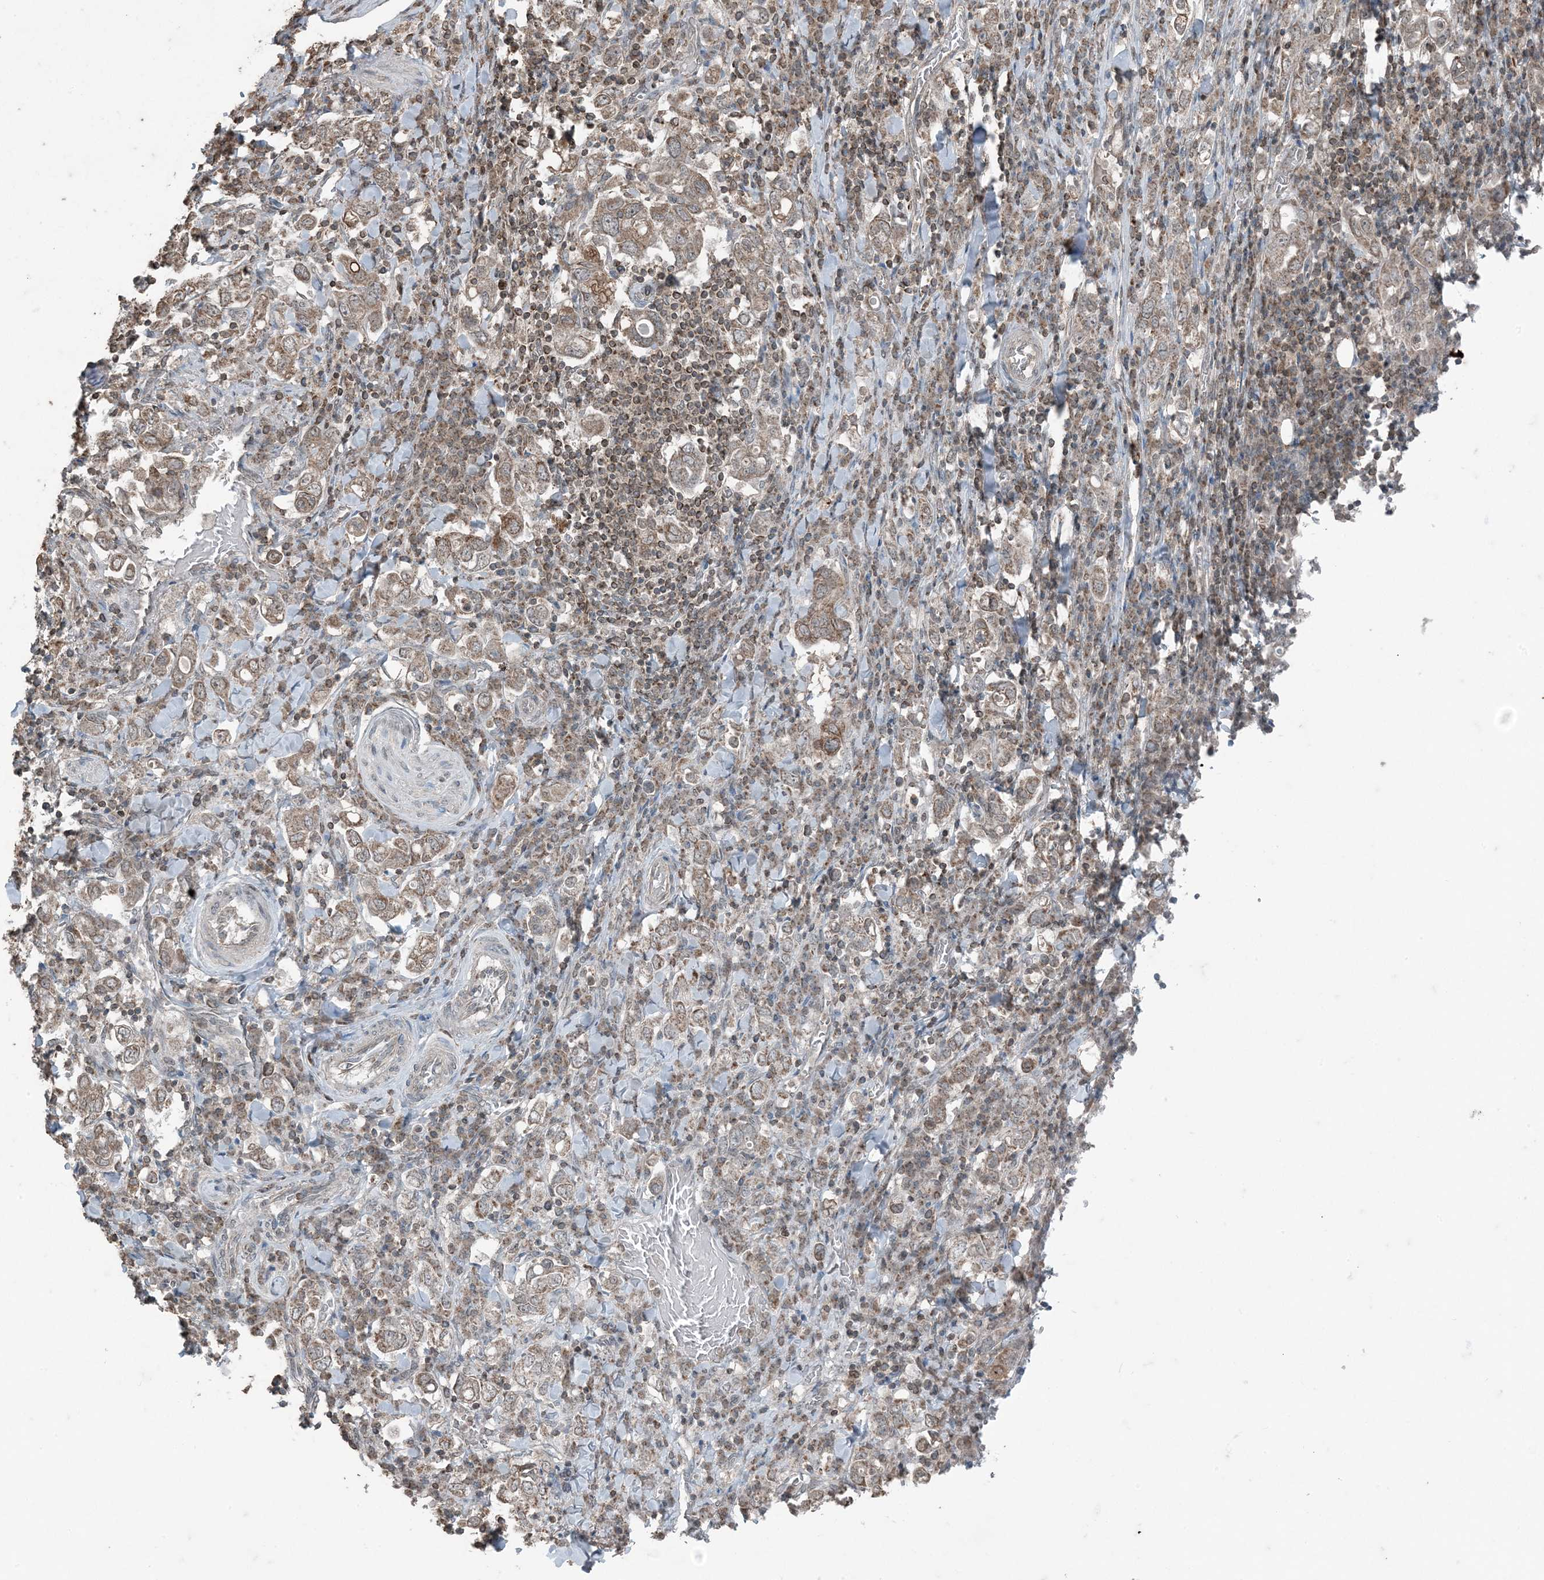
{"staining": {"intensity": "moderate", "quantity": ">75%", "location": "cytoplasmic/membranous"}, "tissue": "stomach cancer", "cell_type": "Tumor cells", "image_type": "cancer", "snomed": [{"axis": "morphology", "description": "Adenocarcinoma, NOS"}, {"axis": "topography", "description": "Stomach, upper"}], "caption": "Immunohistochemical staining of human stomach cancer exhibits medium levels of moderate cytoplasmic/membranous protein expression in about >75% of tumor cells.", "gene": "GNL1", "patient": {"sex": "male", "age": 62}}